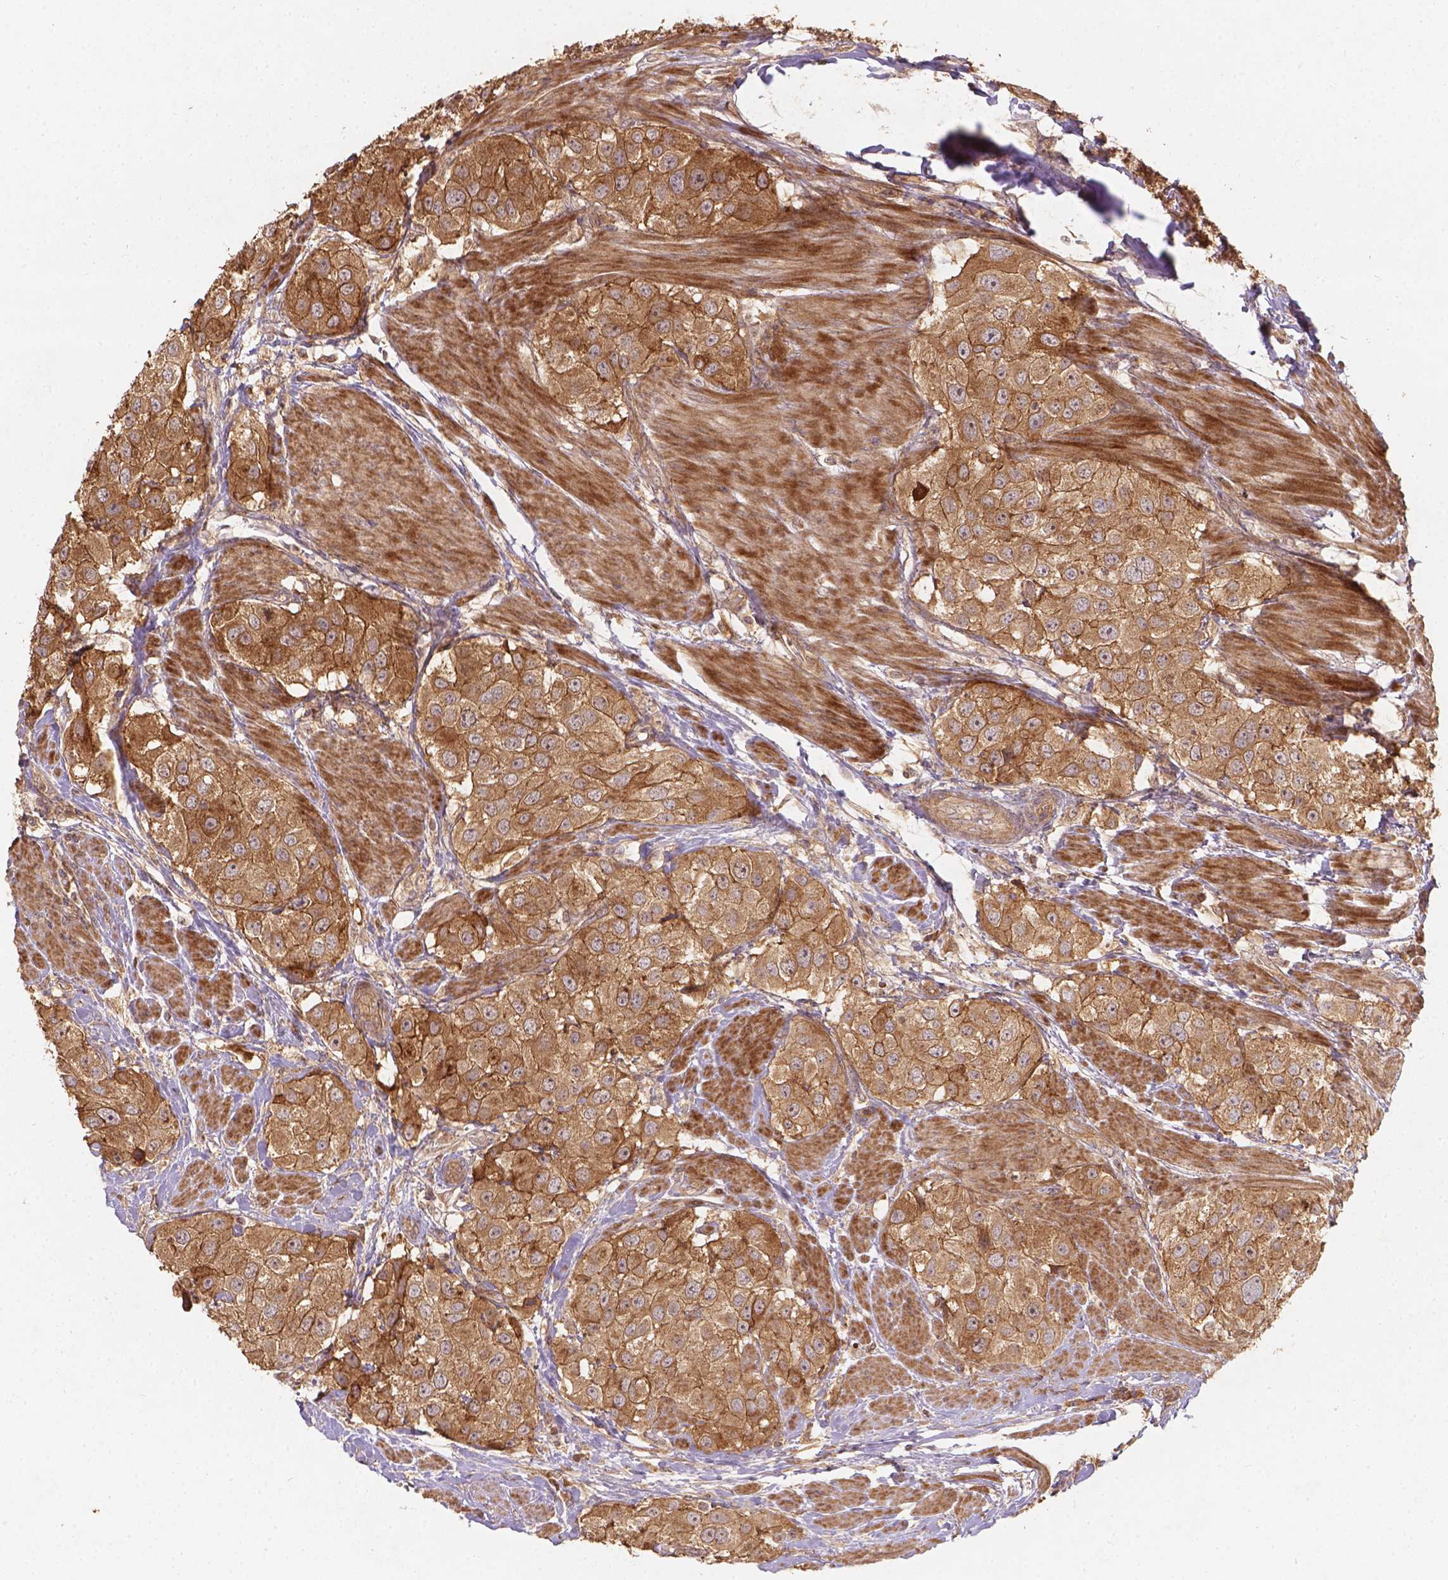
{"staining": {"intensity": "moderate", "quantity": ">75%", "location": "cytoplasmic/membranous"}, "tissue": "urothelial cancer", "cell_type": "Tumor cells", "image_type": "cancer", "snomed": [{"axis": "morphology", "description": "Urothelial carcinoma, High grade"}, {"axis": "topography", "description": "Urinary bladder"}], "caption": "Urothelial cancer was stained to show a protein in brown. There is medium levels of moderate cytoplasmic/membranous expression in about >75% of tumor cells.", "gene": "XPR1", "patient": {"sex": "female", "age": 64}}